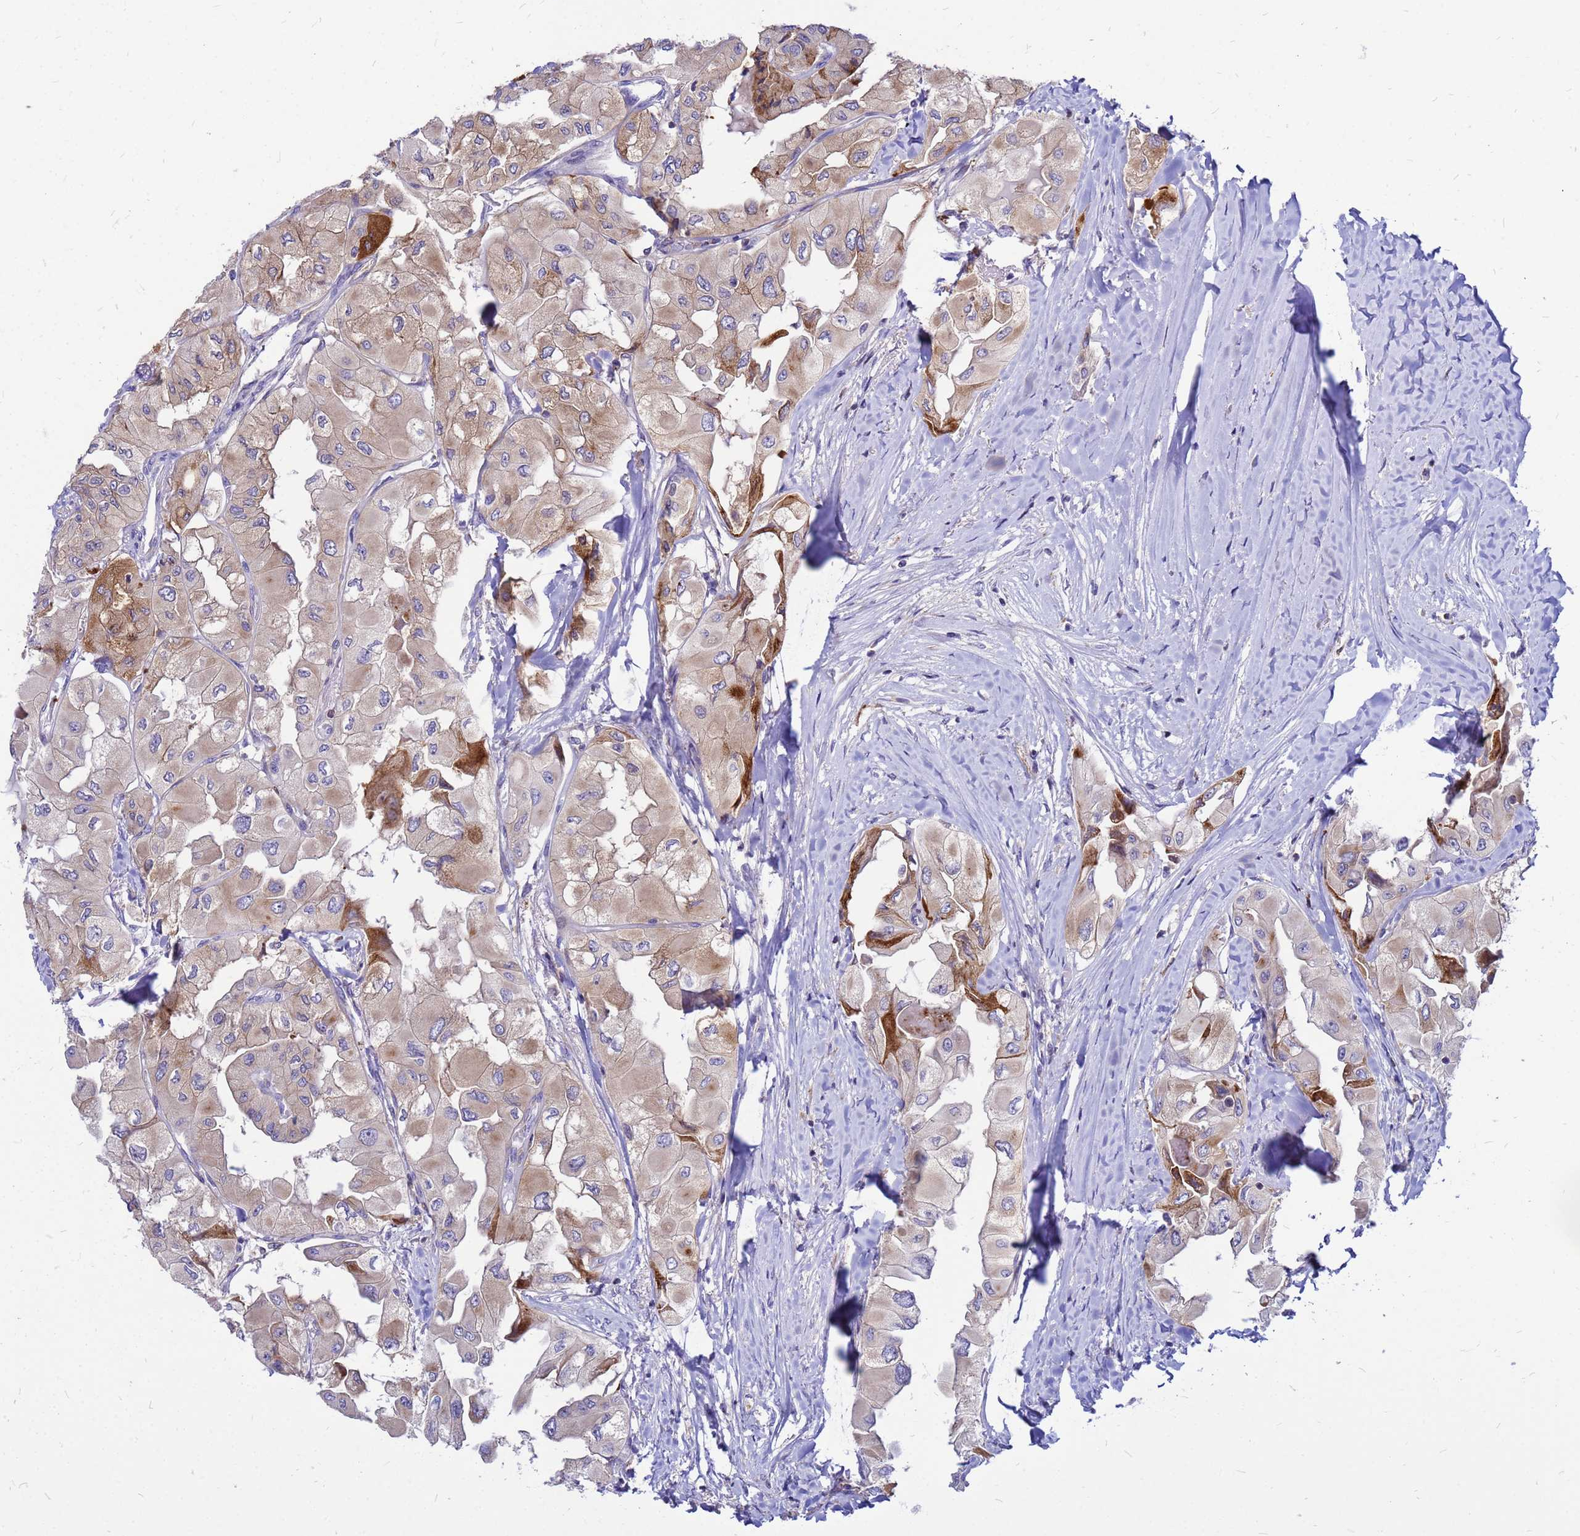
{"staining": {"intensity": "moderate", "quantity": "25%-75%", "location": "cytoplasmic/membranous"}, "tissue": "thyroid cancer", "cell_type": "Tumor cells", "image_type": "cancer", "snomed": [{"axis": "morphology", "description": "Normal tissue, NOS"}, {"axis": "morphology", "description": "Papillary adenocarcinoma, NOS"}, {"axis": "topography", "description": "Thyroid gland"}], "caption": "IHC (DAB (3,3'-diaminobenzidine)) staining of thyroid cancer exhibits moderate cytoplasmic/membranous protein staining in about 25%-75% of tumor cells.", "gene": "FHIP1A", "patient": {"sex": "female", "age": 59}}